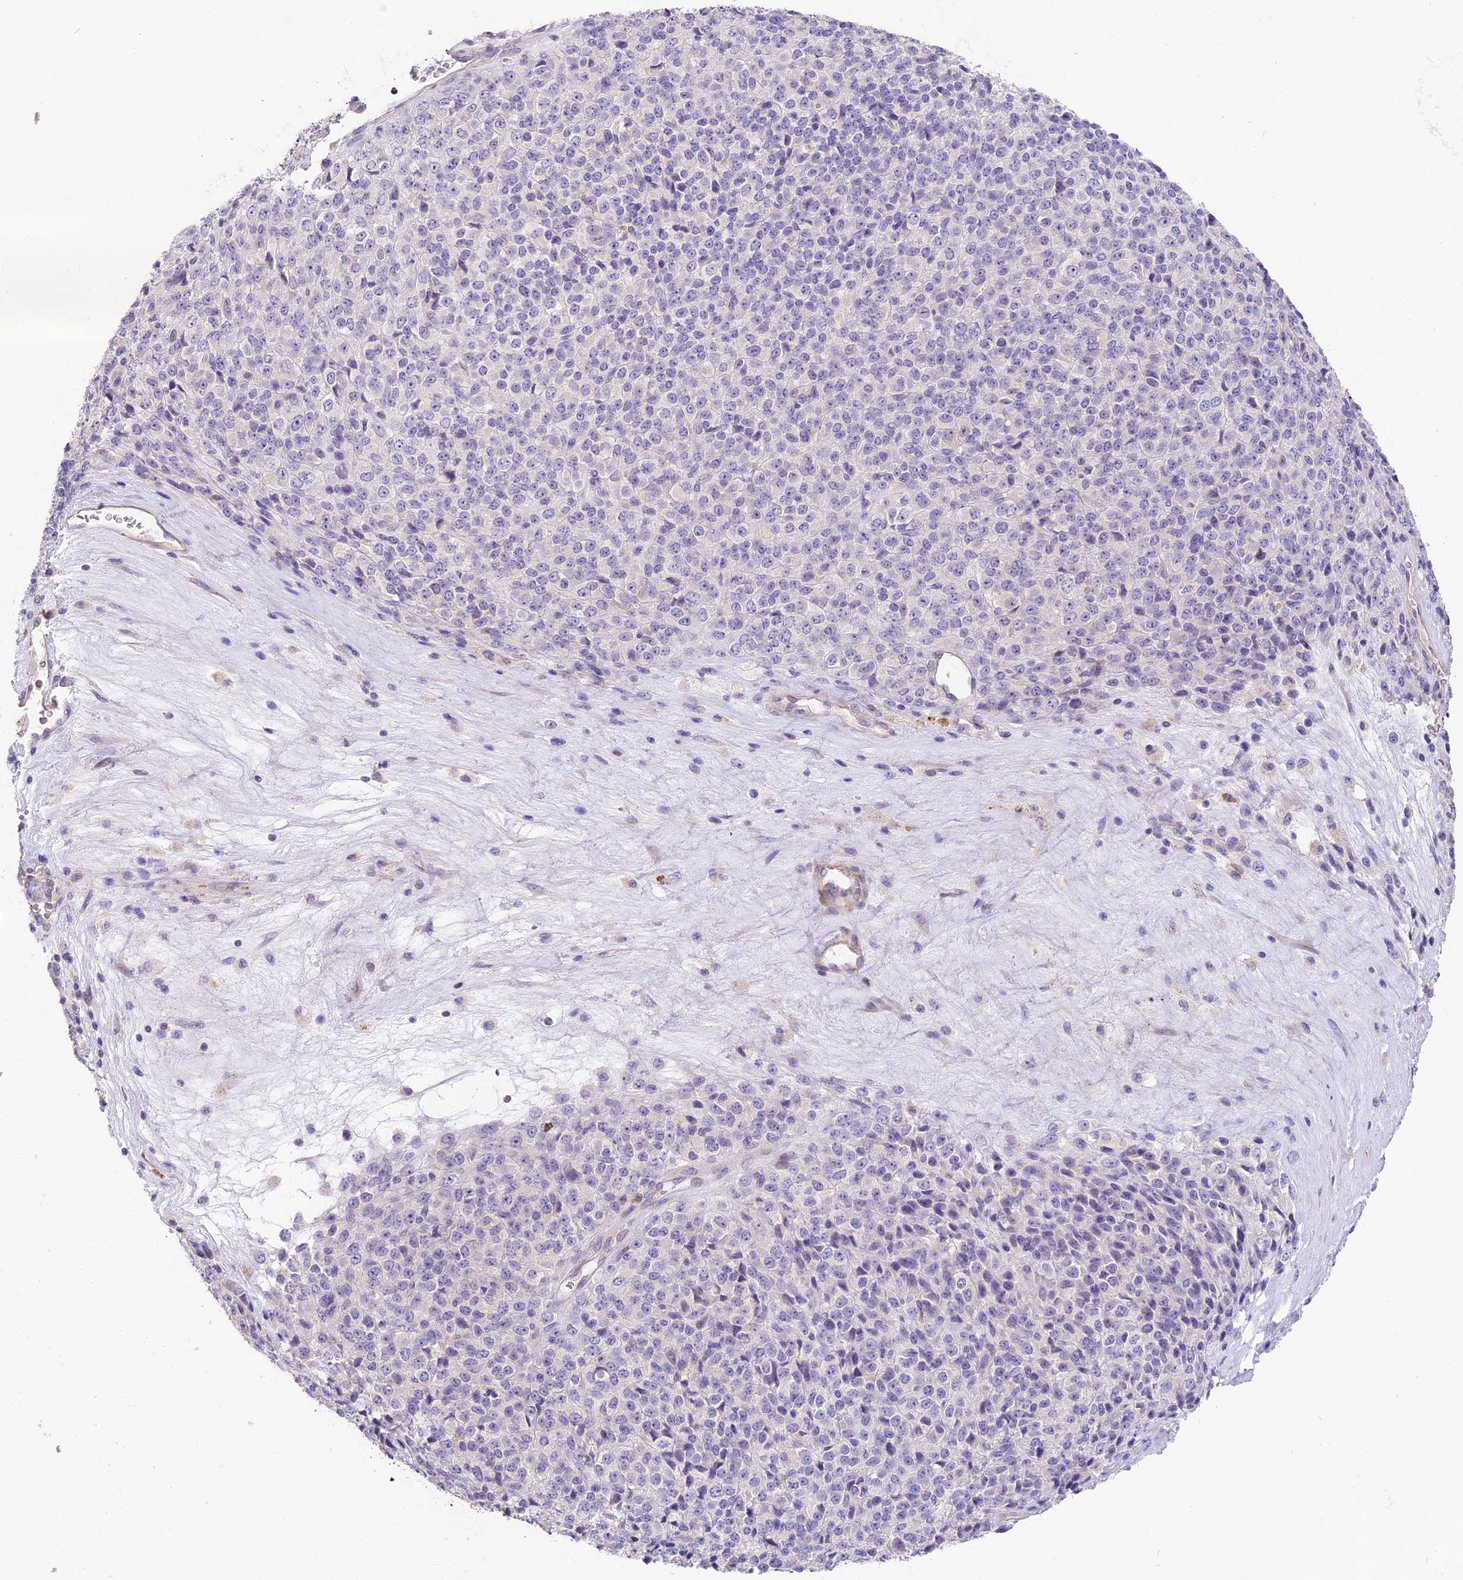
{"staining": {"intensity": "negative", "quantity": "none", "location": "none"}, "tissue": "melanoma", "cell_type": "Tumor cells", "image_type": "cancer", "snomed": [{"axis": "morphology", "description": "Malignant melanoma, Metastatic site"}, {"axis": "topography", "description": "Brain"}], "caption": "Malignant melanoma (metastatic site) was stained to show a protein in brown. There is no significant positivity in tumor cells. The staining was performed using DAB to visualize the protein expression in brown, while the nuclei were stained in blue with hematoxylin (Magnification: 20x).", "gene": "NOD2", "patient": {"sex": "female", "age": 56}}